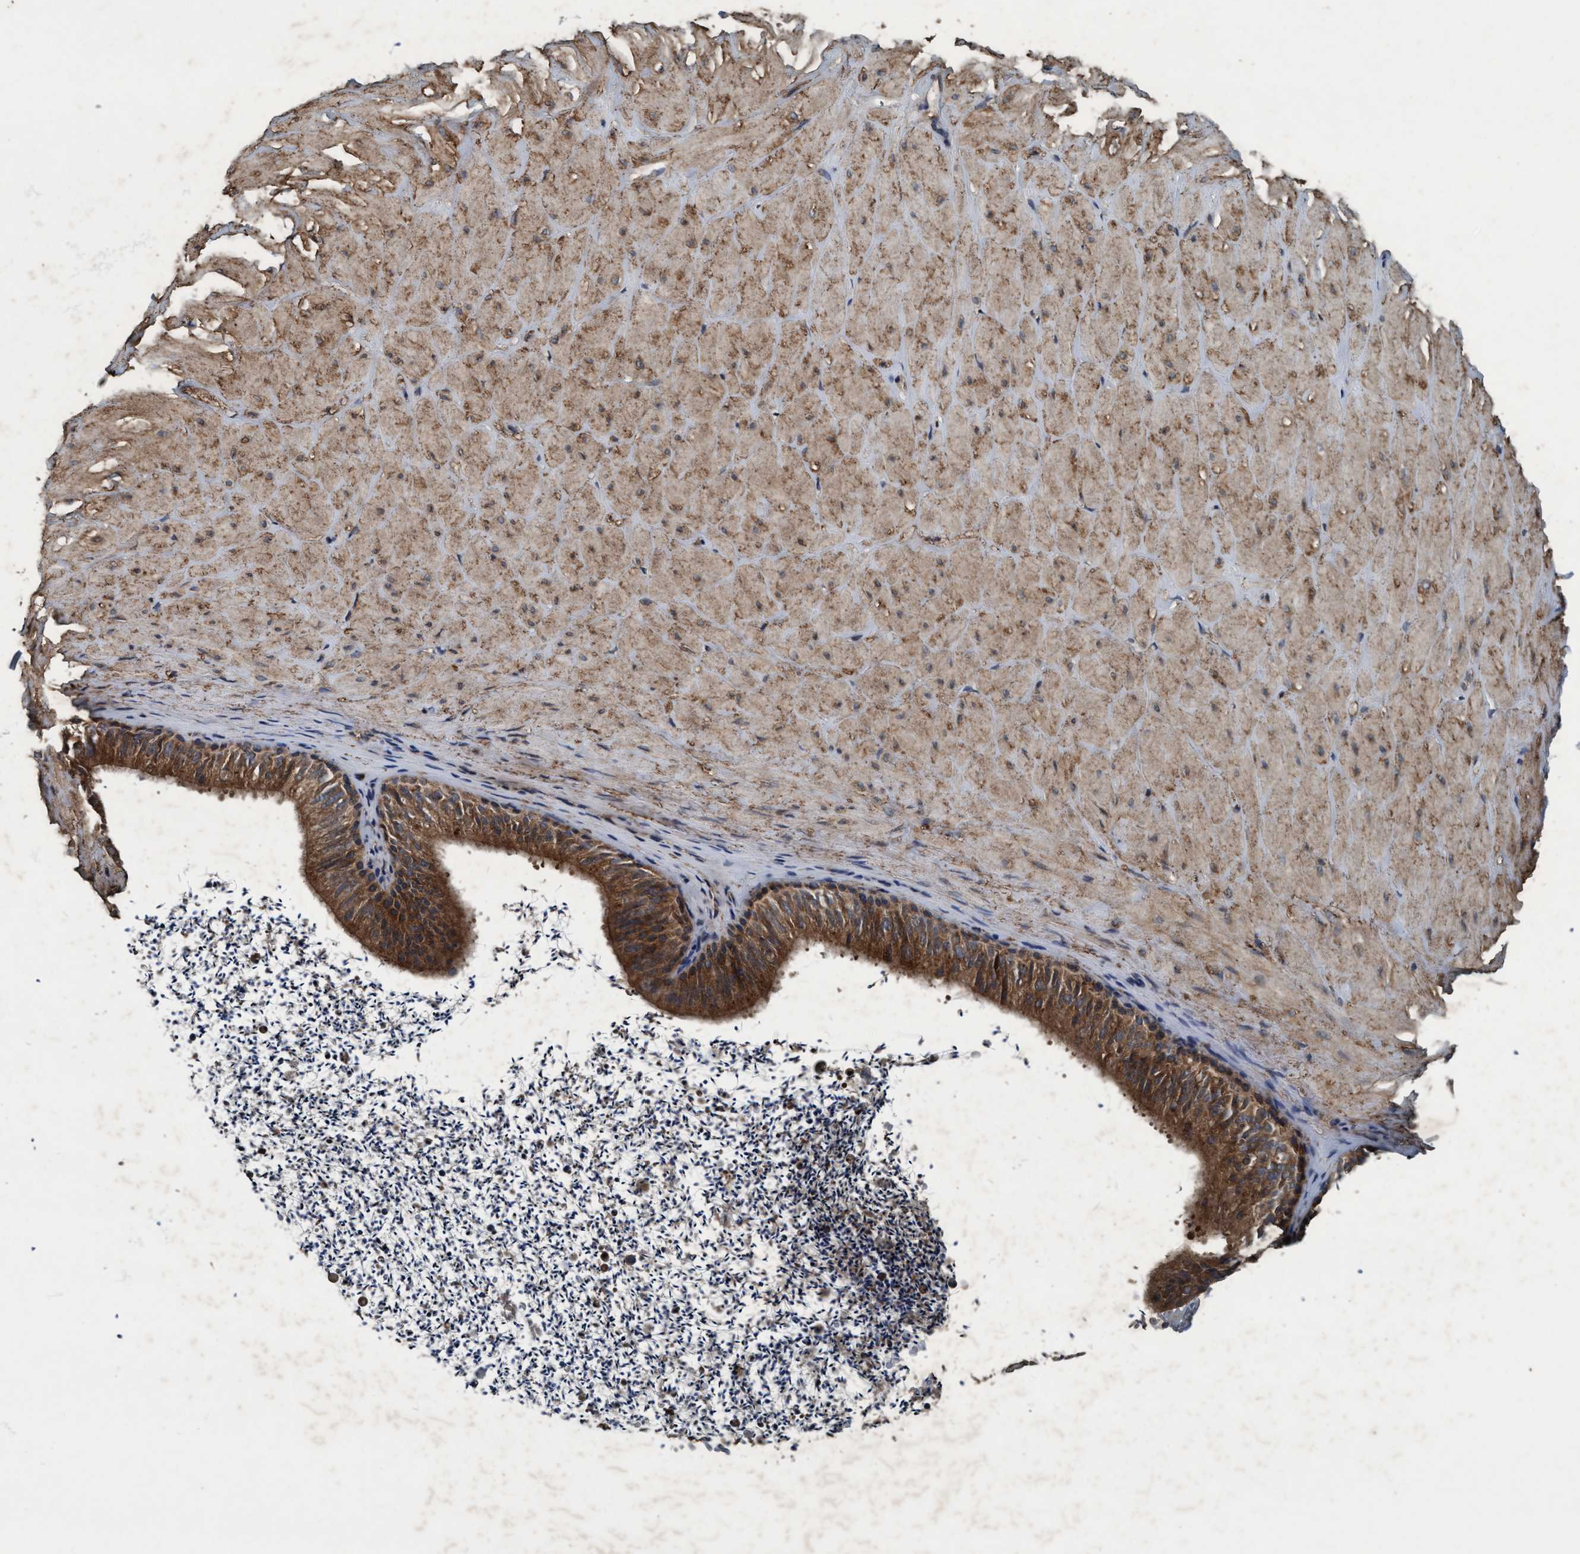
{"staining": {"intensity": "moderate", "quantity": ">75%", "location": "cytoplasmic/membranous"}, "tissue": "adipose tissue", "cell_type": "Adipocytes", "image_type": "normal", "snomed": [{"axis": "morphology", "description": "Normal tissue, NOS"}, {"axis": "topography", "description": "Adipose tissue"}, {"axis": "topography", "description": "Vascular tissue"}, {"axis": "topography", "description": "Peripheral nerve tissue"}], "caption": "Immunohistochemistry (DAB) staining of benign adipose tissue demonstrates moderate cytoplasmic/membranous protein expression in about >75% of adipocytes. (brown staining indicates protein expression, while blue staining denotes nuclei).", "gene": "AKT1S1", "patient": {"sex": "male", "age": 25}}